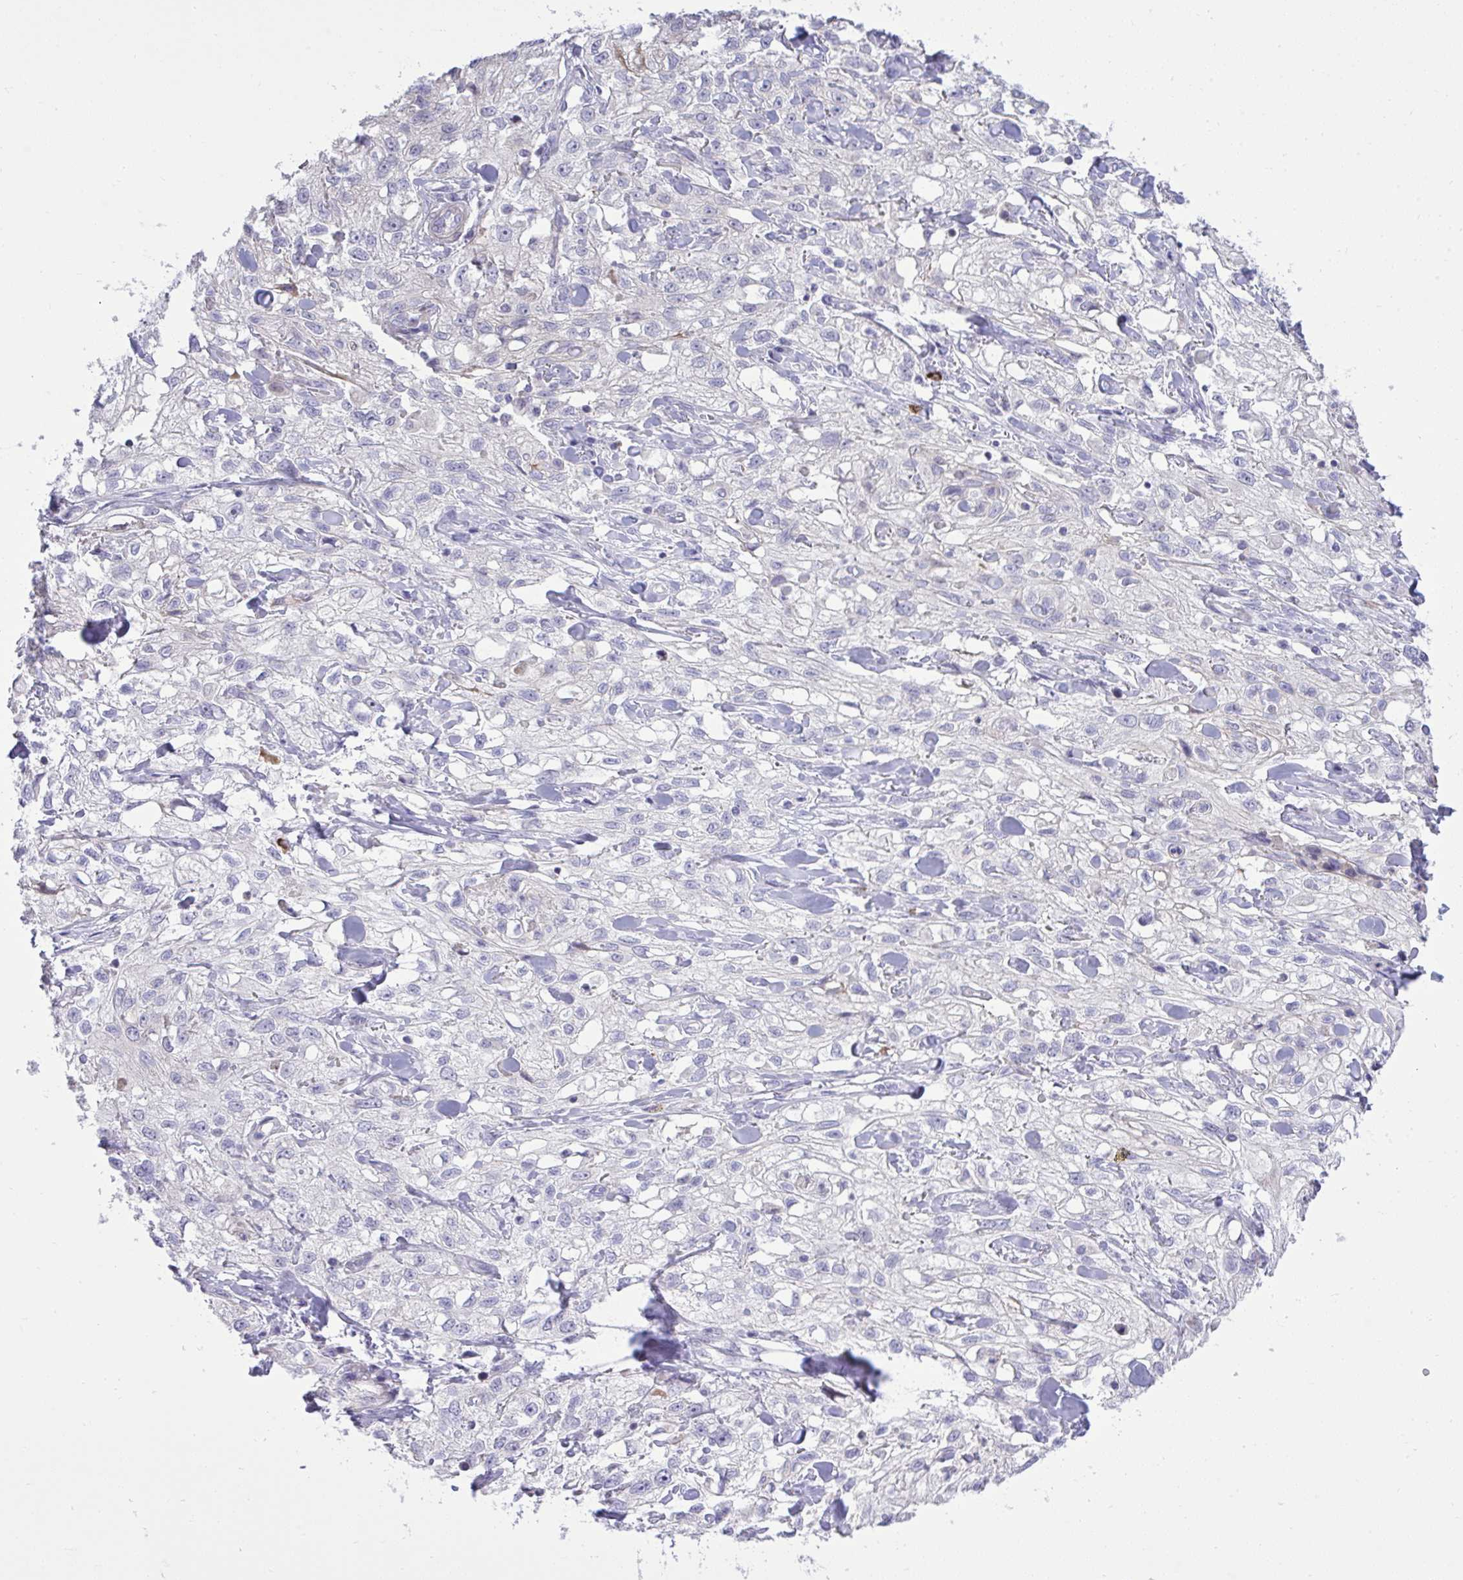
{"staining": {"intensity": "negative", "quantity": "none", "location": "none"}, "tissue": "skin cancer", "cell_type": "Tumor cells", "image_type": "cancer", "snomed": [{"axis": "morphology", "description": "Squamous cell carcinoma, NOS"}, {"axis": "topography", "description": "Skin"}, {"axis": "topography", "description": "Vulva"}], "caption": "This is an immunohistochemistry (IHC) photomicrograph of skin cancer. There is no positivity in tumor cells.", "gene": "SPAG1", "patient": {"sex": "female", "age": 86}}